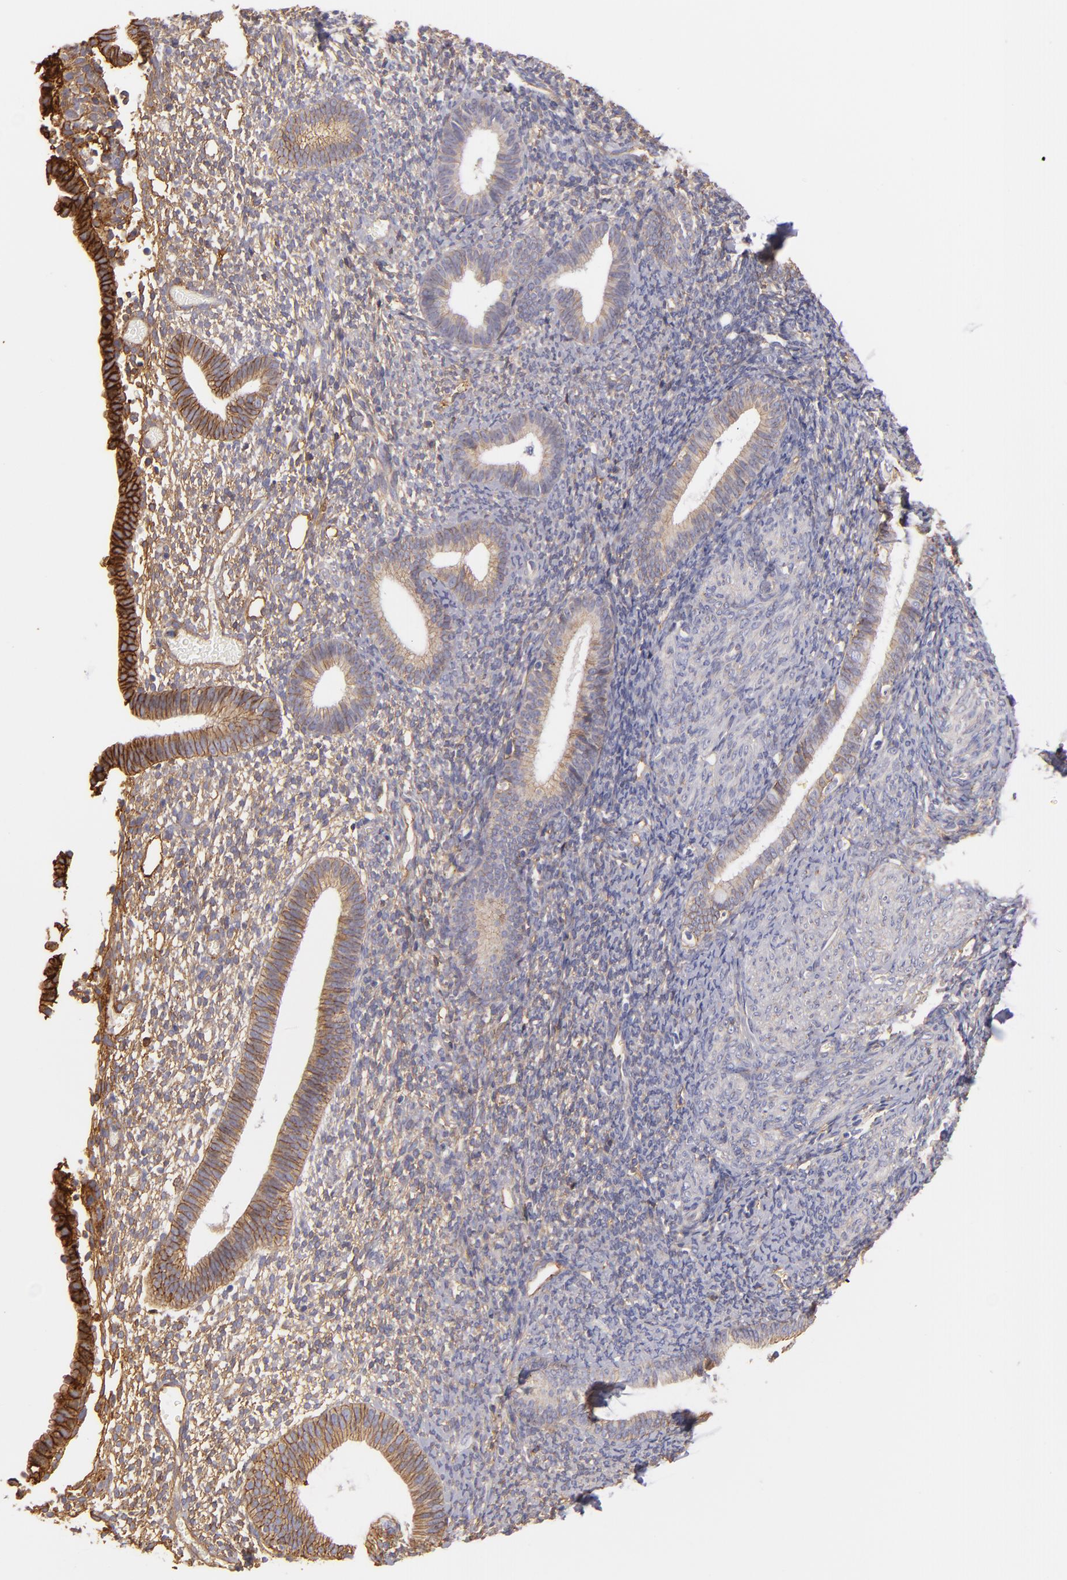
{"staining": {"intensity": "weak", "quantity": "<25%", "location": "cytoplasmic/membranous"}, "tissue": "endometrium", "cell_type": "Cells in endometrial stroma", "image_type": "normal", "snomed": [{"axis": "morphology", "description": "Normal tissue, NOS"}, {"axis": "topography", "description": "Smooth muscle"}, {"axis": "topography", "description": "Endometrium"}], "caption": "Endometrium stained for a protein using IHC demonstrates no expression cells in endometrial stroma.", "gene": "CD151", "patient": {"sex": "female", "age": 57}}